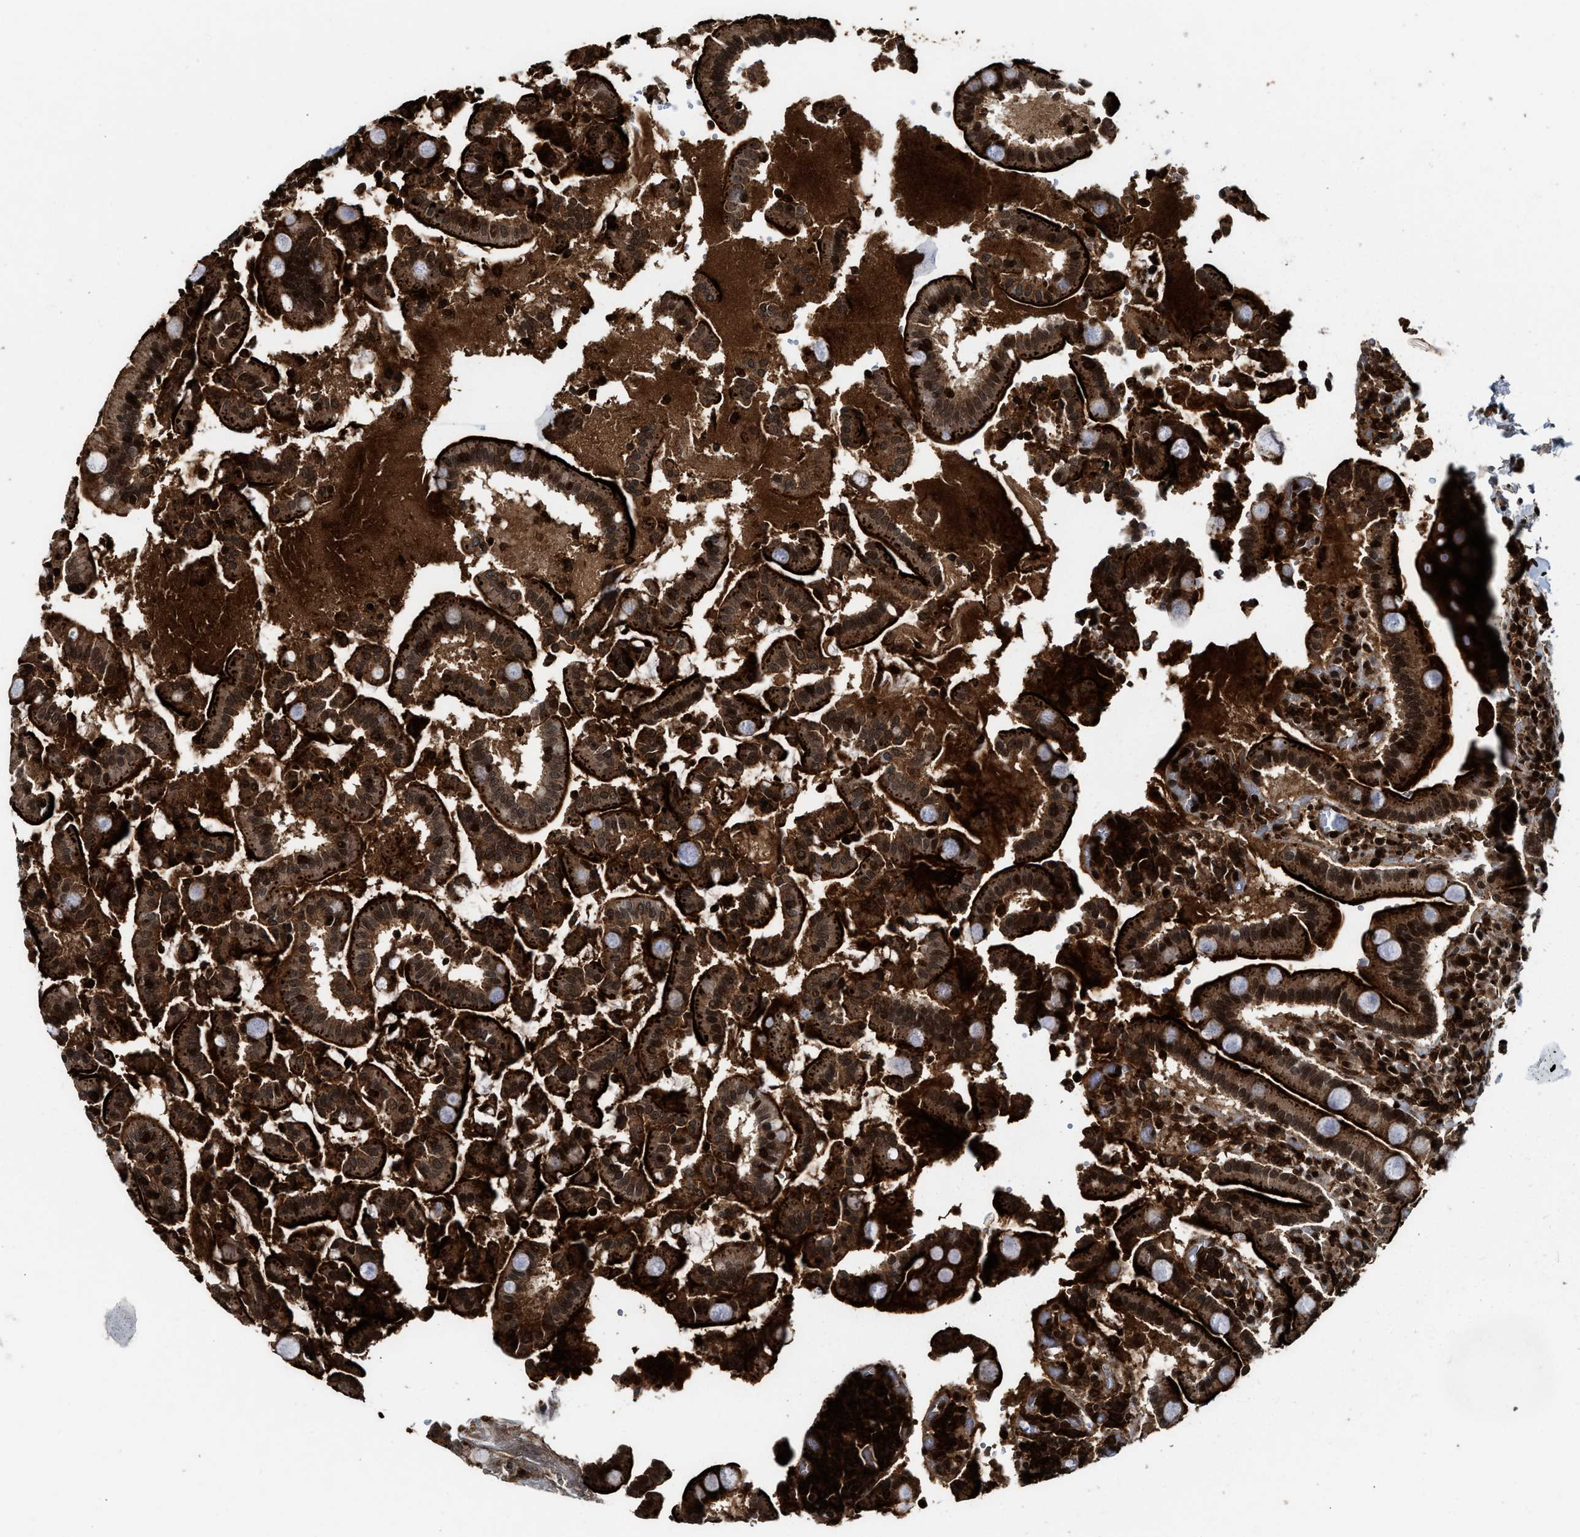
{"staining": {"intensity": "strong", "quantity": ">75%", "location": "cytoplasmic/membranous,nuclear"}, "tissue": "duodenum", "cell_type": "Glandular cells", "image_type": "normal", "snomed": [{"axis": "morphology", "description": "Normal tissue, NOS"}, {"axis": "topography", "description": "Small intestine, NOS"}], "caption": "Protein expression analysis of unremarkable human duodenum reveals strong cytoplasmic/membranous,nuclear positivity in approximately >75% of glandular cells.", "gene": "MDM2", "patient": {"sex": "female", "age": 71}}